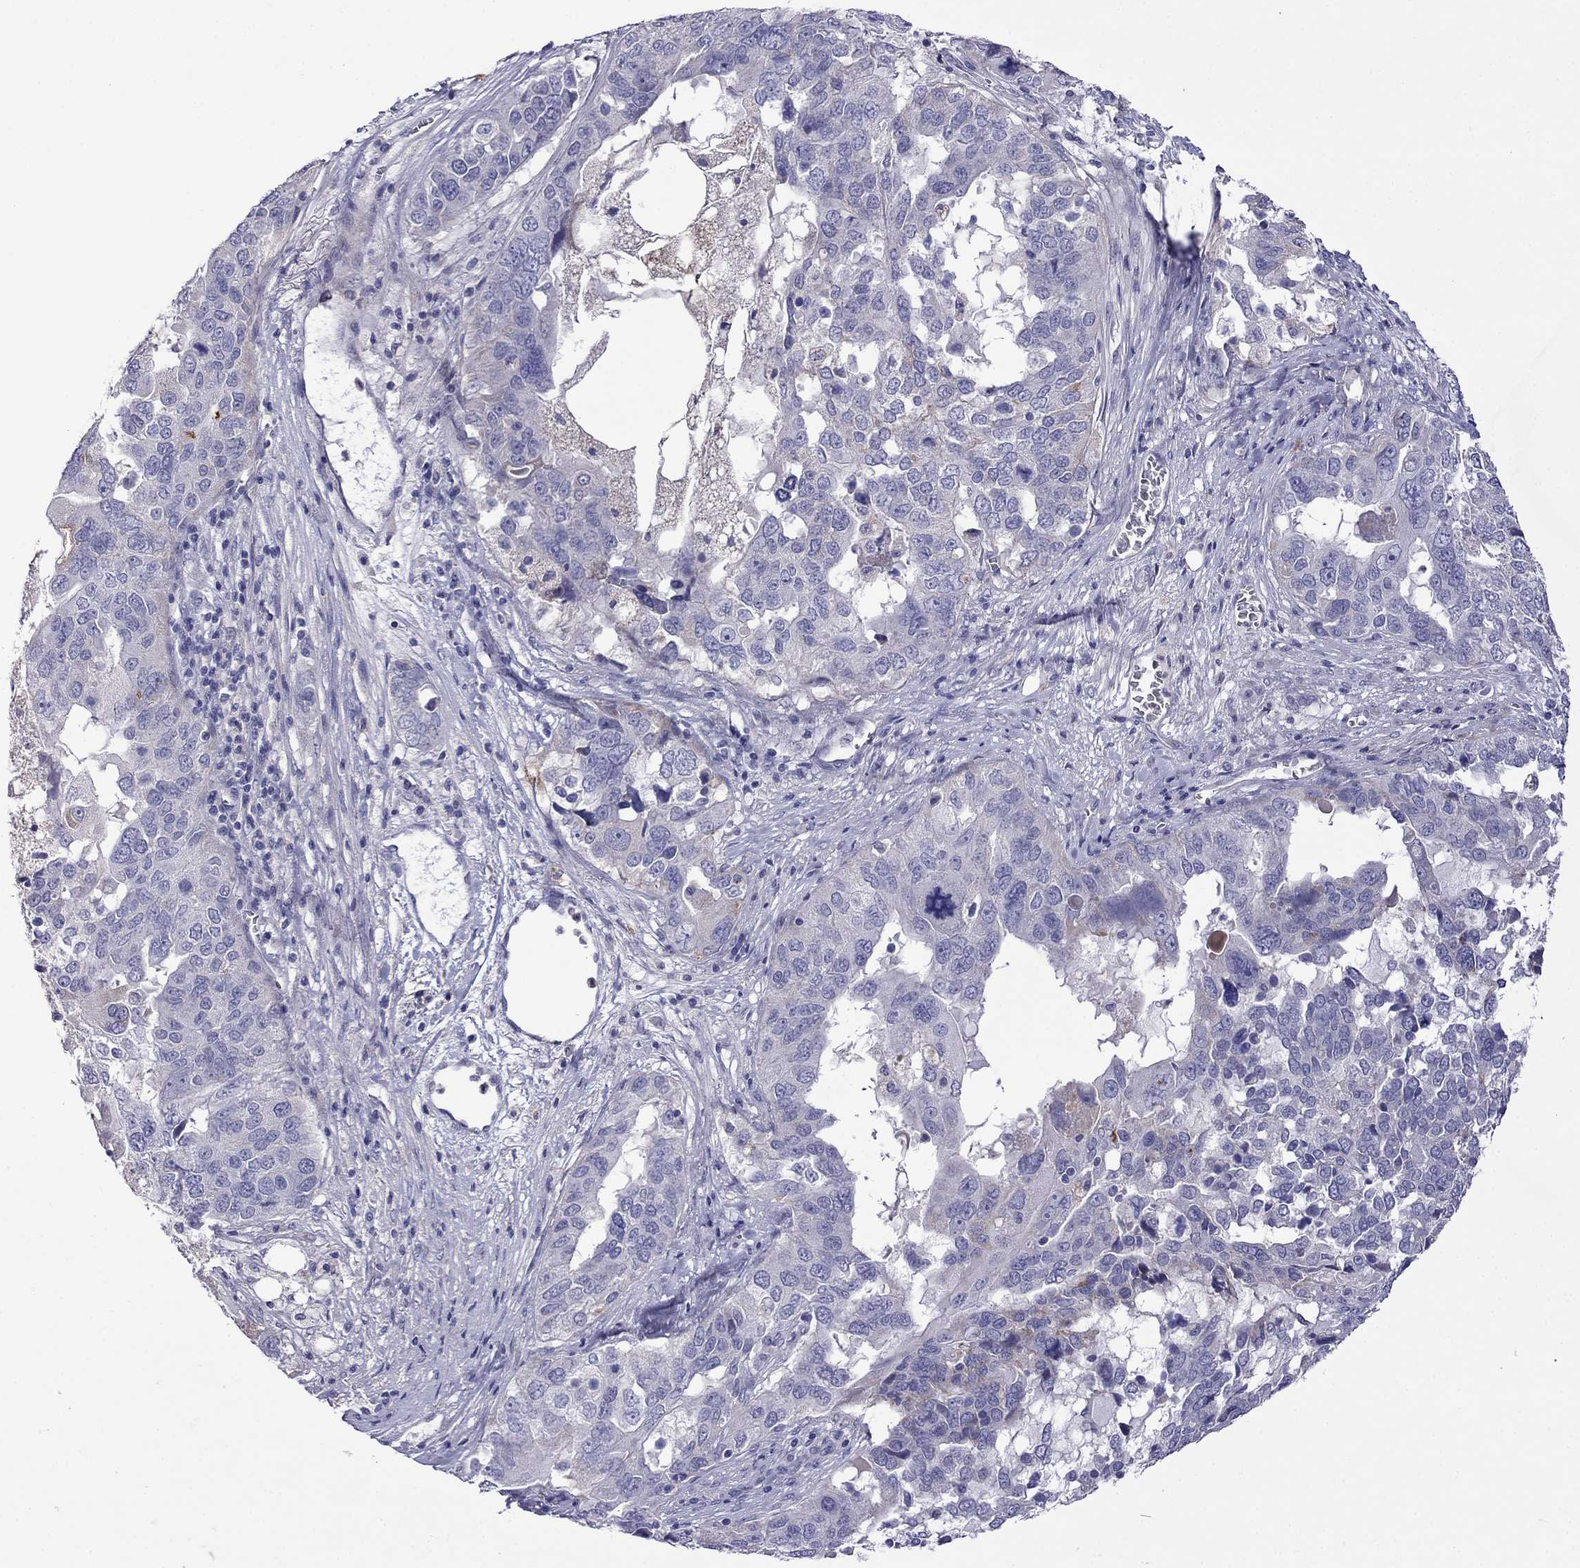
{"staining": {"intensity": "negative", "quantity": "none", "location": "none"}, "tissue": "ovarian cancer", "cell_type": "Tumor cells", "image_type": "cancer", "snomed": [{"axis": "morphology", "description": "Carcinoma, endometroid"}, {"axis": "topography", "description": "Soft tissue"}, {"axis": "topography", "description": "Ovary"}], "caption": "IHC histopathology image of human ovarian endometroid carcinoma stained for a protein (brown), which exhibits no positivity in tumor cells. The staining is performed using DAB (3,3'-diaminobenzidine) brown chromogen with nuclei counter-stained in using hematoxylin.", "gene": "STAR", "patient": {"sex": "female", "age": 52}}